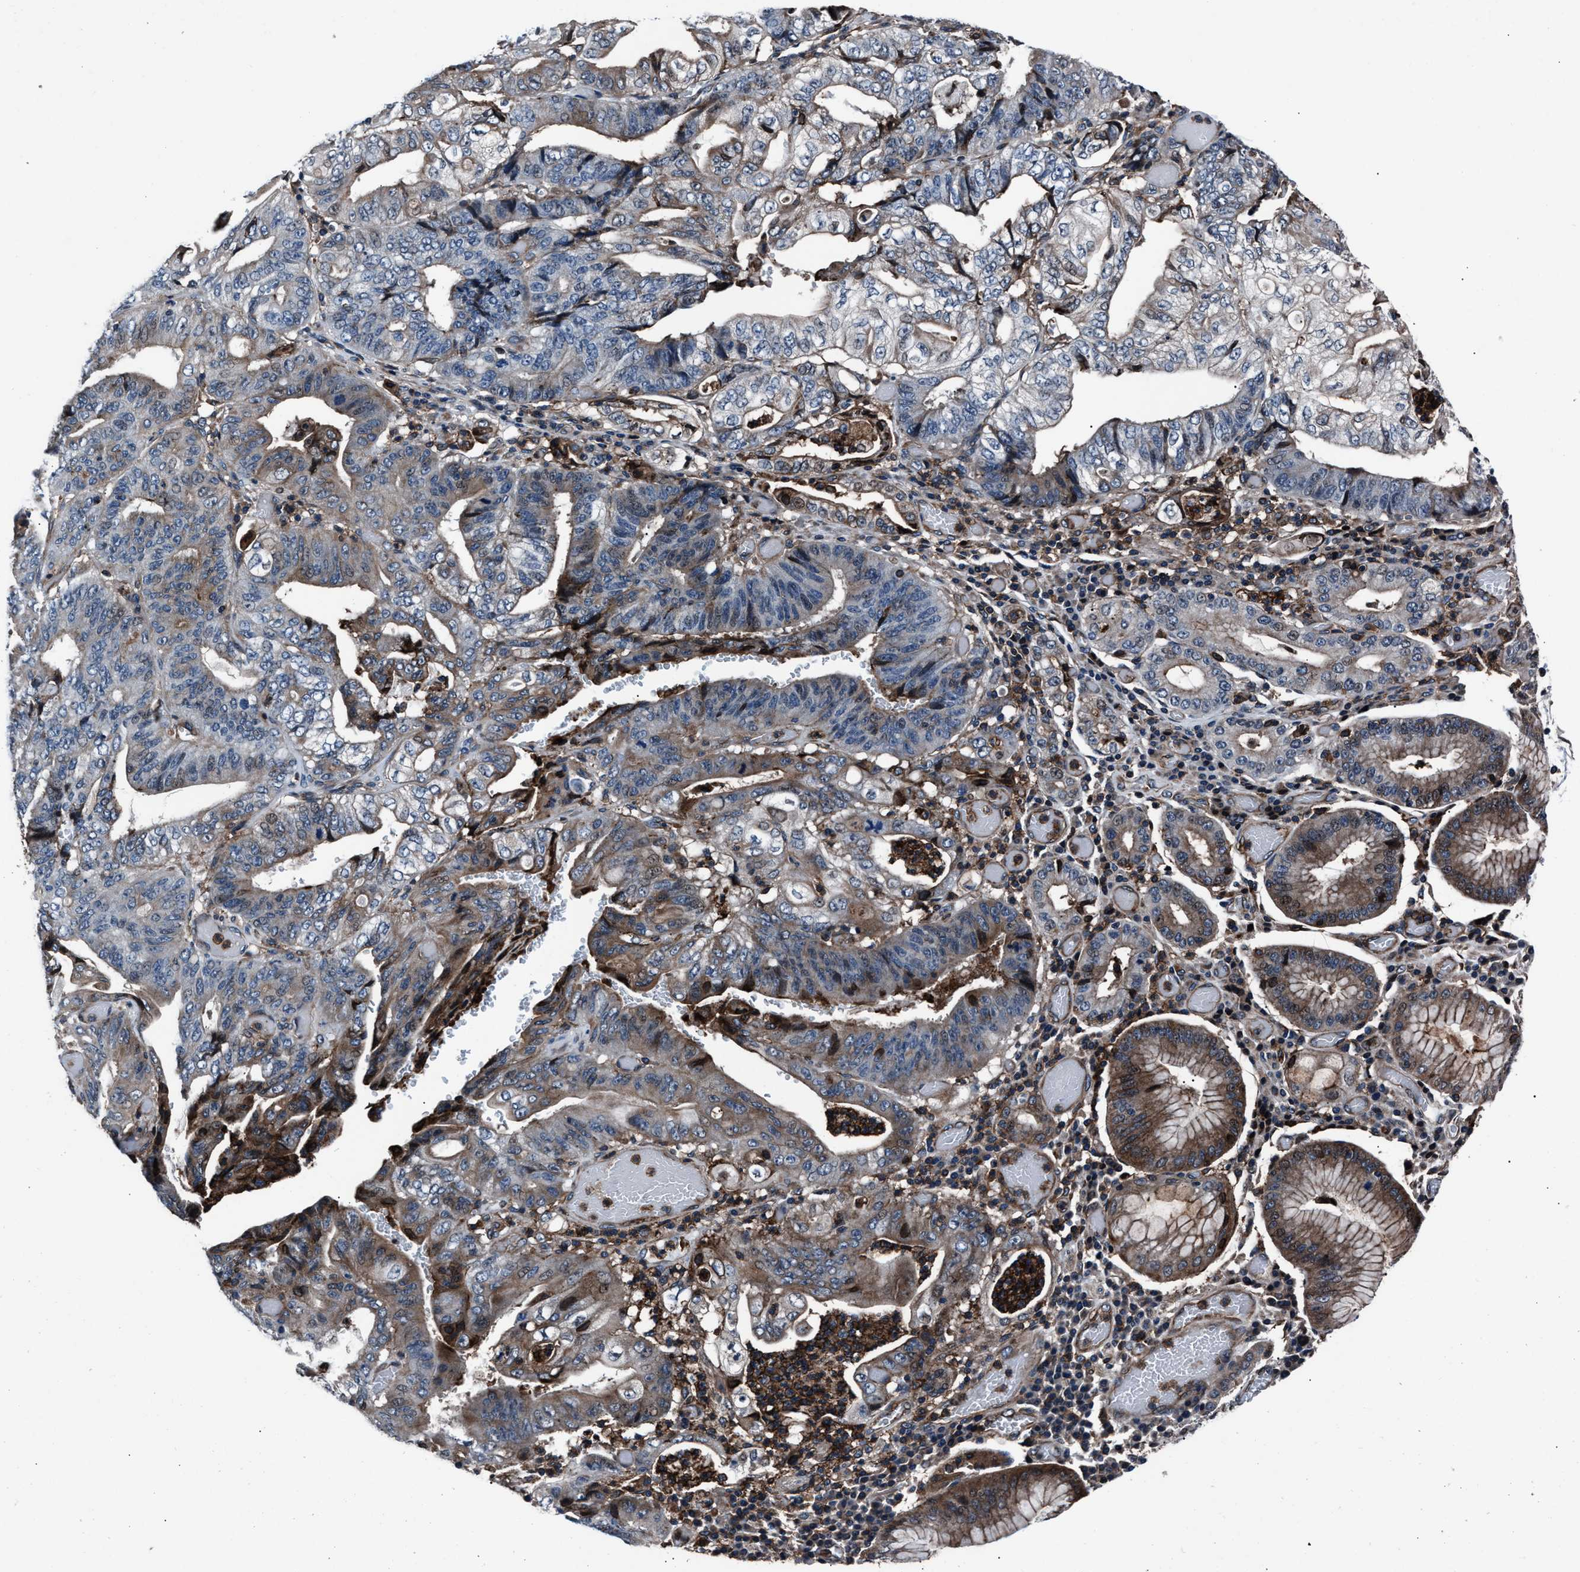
{"staining": {"intensity": "moderate", "quantity": "<25%", "location": "cytoplasmic/membranous"}, "tissue": "stomach cancer", "cell_type": "Tumor cells", "image_type": "cancer", "snomed": [{"axis": "morphology", "description": "Adenocarcinoma, NOS"}, {"axis": "topography", "description": "Stomach"}], "caption": "A low amount of moderate cytoplasmic/membranous staining is present in about <25% of tumor cells in stomach adenocarcinoma tissue.", "gene": "MFSD11", "patient": {"sex": "female", "age": 73}}